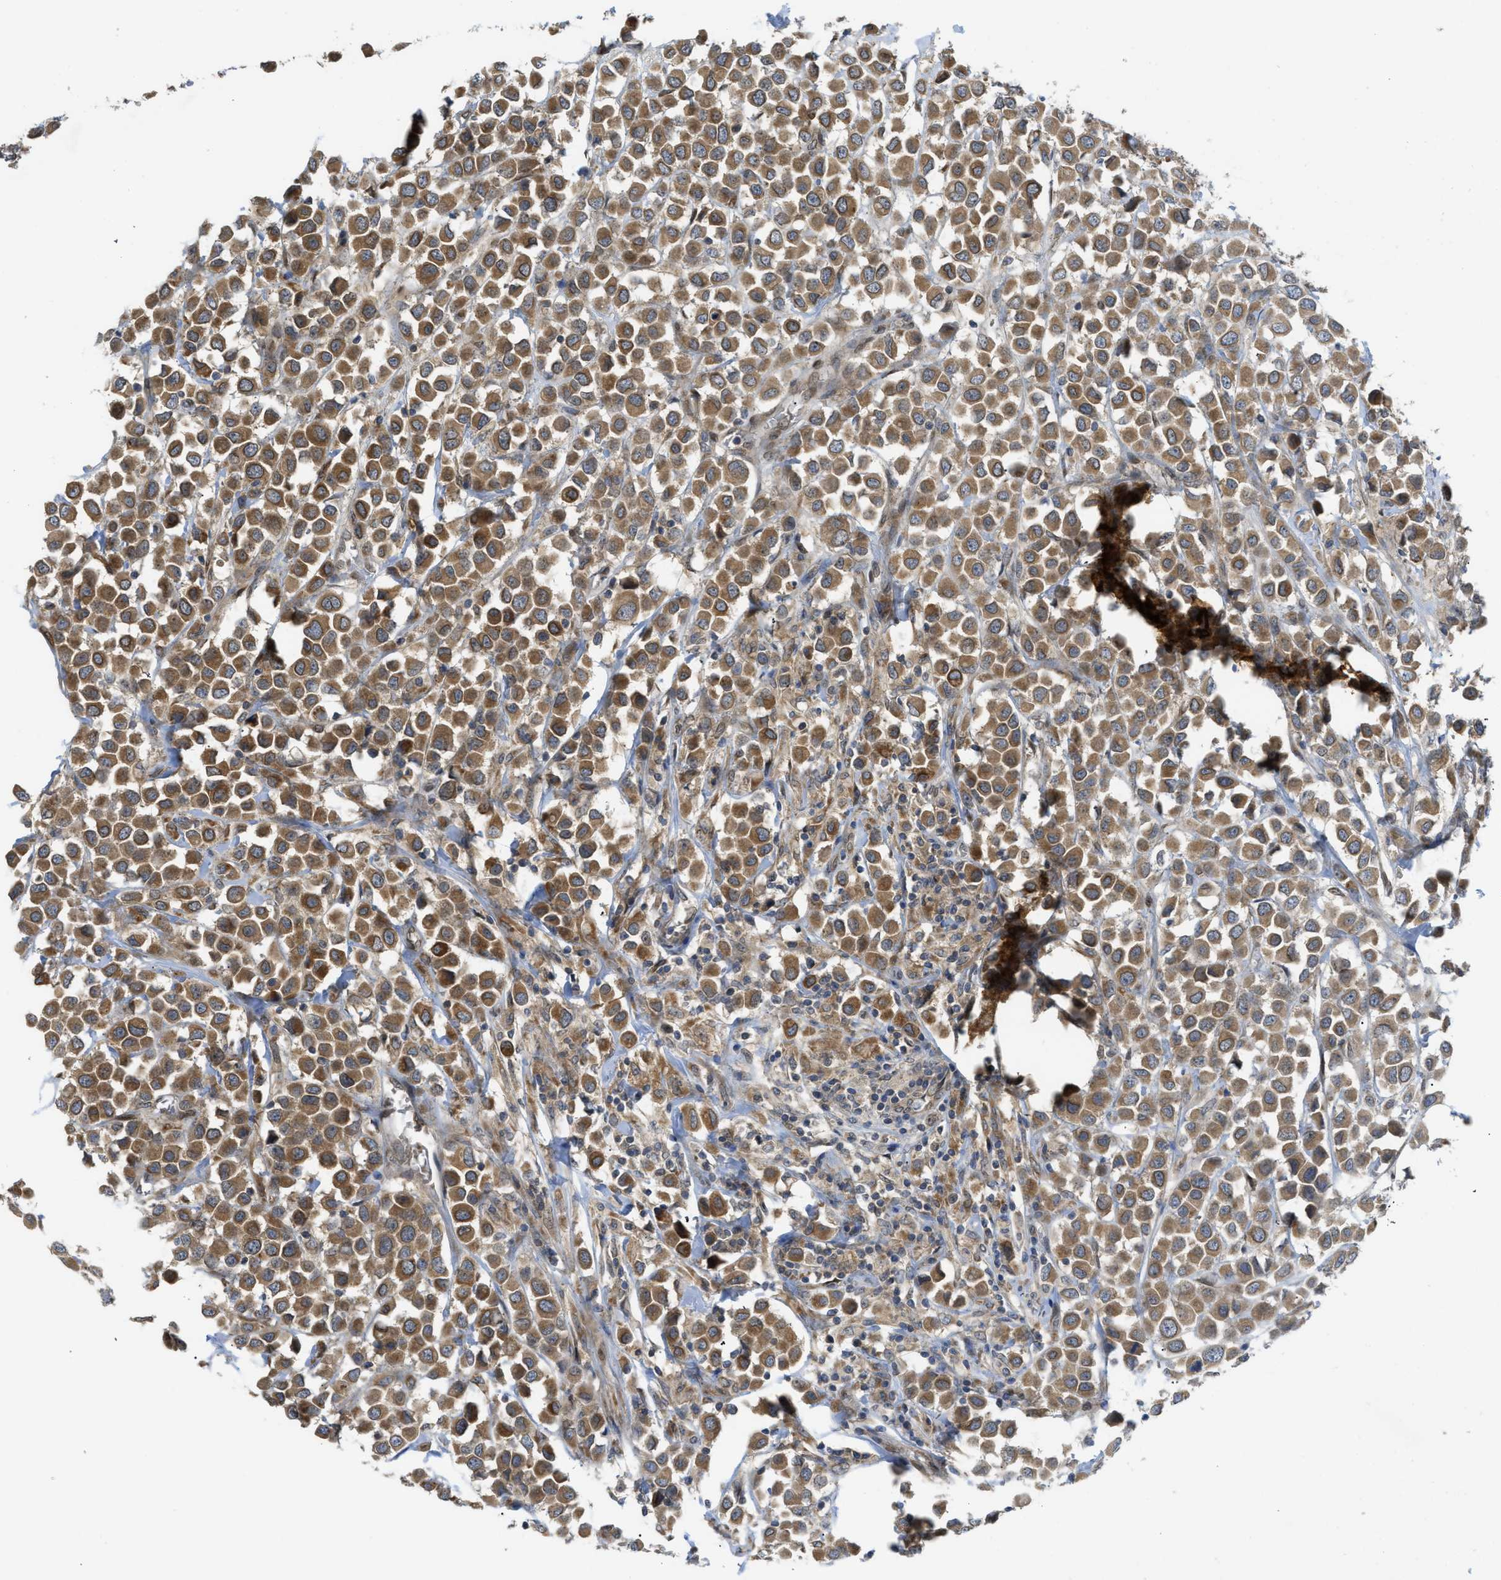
{"staining": {"intensity": "moderate", "quantity": ">75%", "location": "cytoplasmic/membranous"}, "tissue": "breast cancer", "cell_type": "Tumor cells", "image_type": "cancer", "snomed": [{"axis": "morphology", "description": "Duct carcinoma"}, {"axis": "topography", "description": "Breast"}], "caption": "A high-resolution image shows immunohistochemistry (IHC) staining of breast cancer (infiltrating ductal carcinoma), which displays moderate cytoplasmic/membranous staining in approximately >75% of tumor cells.", "gene": "EIF2AK3", "patient": {"sex": "female", "age": 61}}